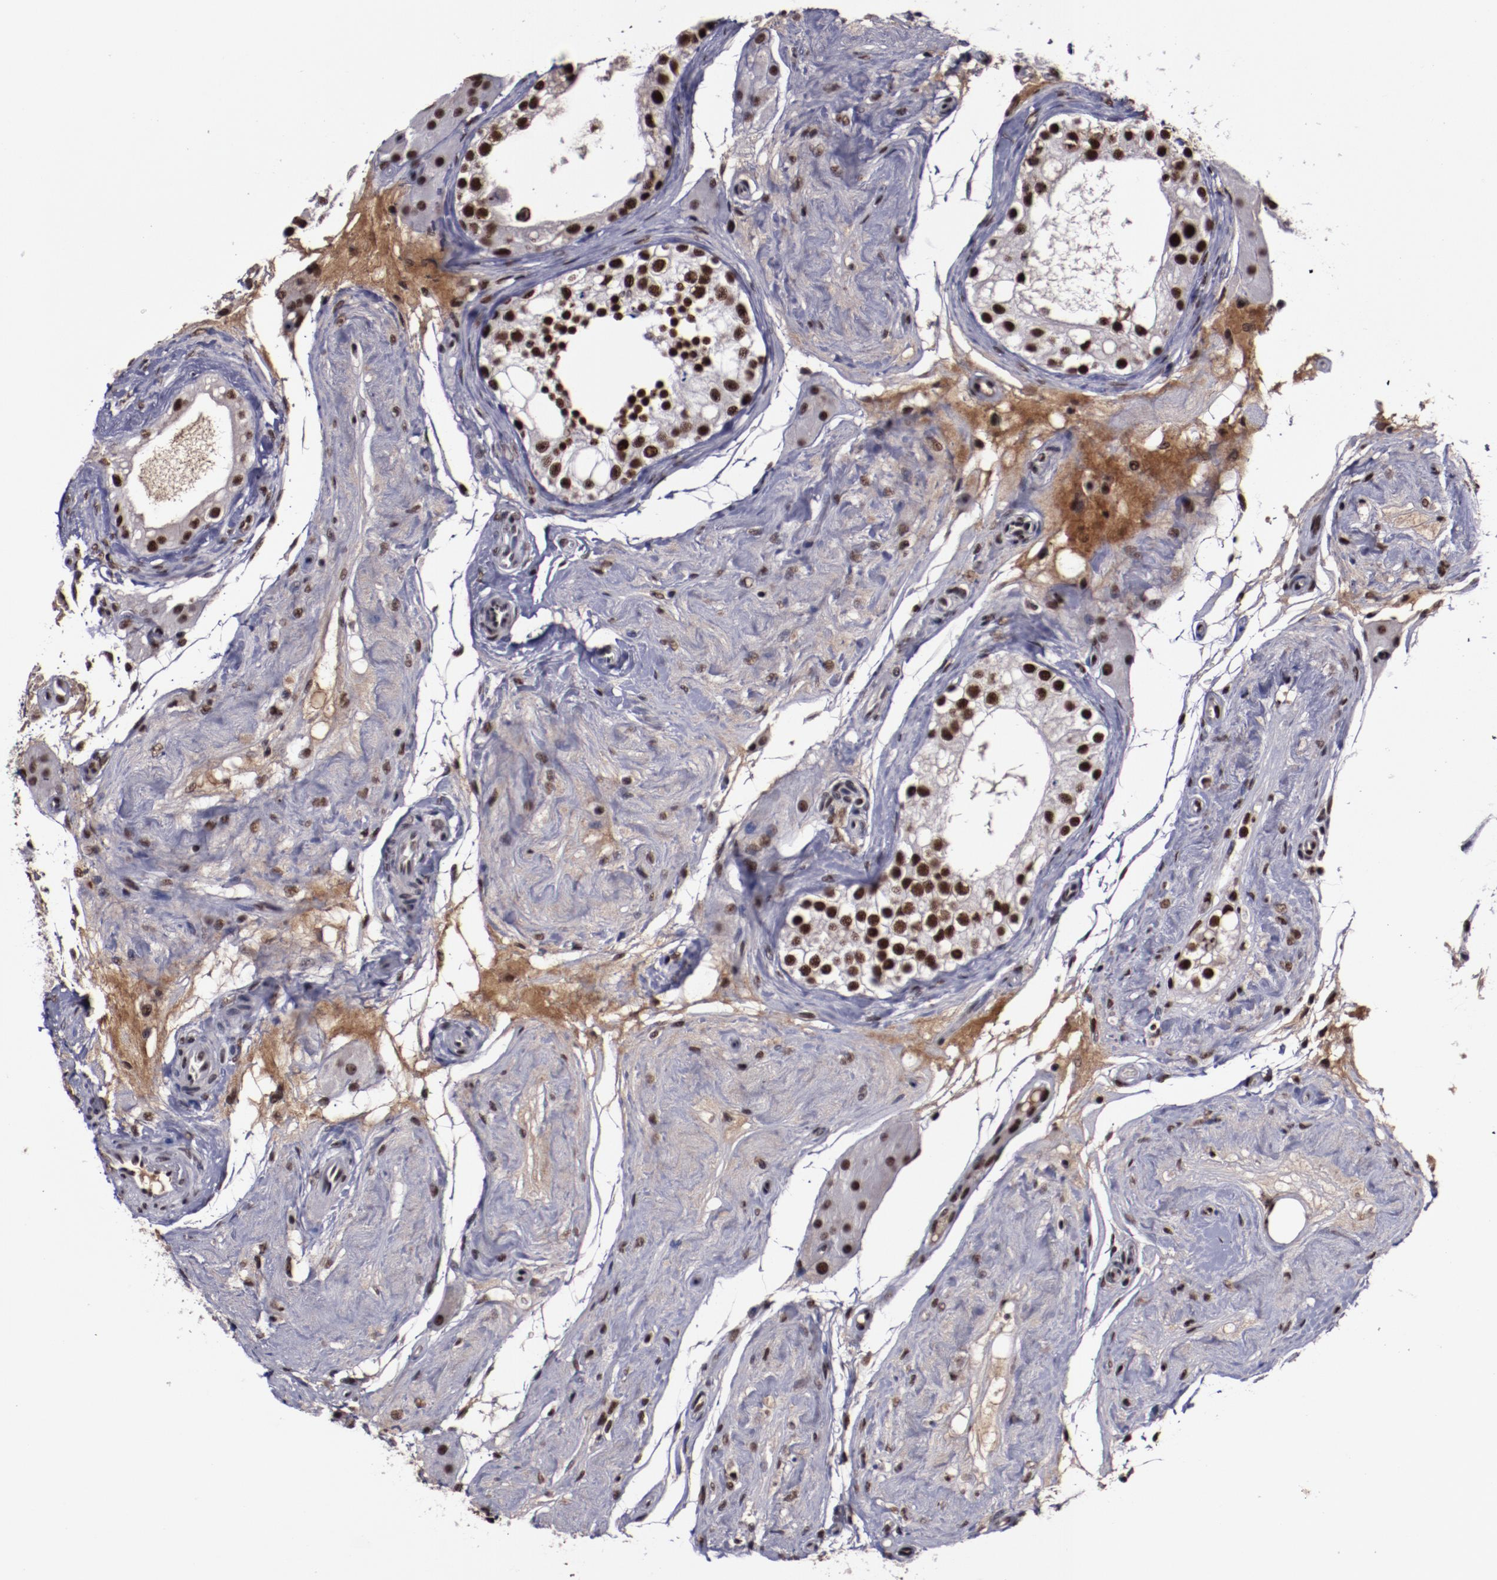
{"staining": {"intensity": "strong", "quantity": ">75%", "location": "nuclear"}, "tissue": "testis", "cell_type": "Cells in seminiferous ducts", "image_type": "normal", "snomed": [{"axis": "morphology", "description": "Normal tissue, NOS"}, {"axis": "topography", "description": "Testis"}], "caption": "Immunohistochemical staining of benign human testis displays strong nuclear protein positivity in about >75% of cells in seminiferous ducts.", "gene": "ERH", "patient": {"sex": "male", "age": 68}}